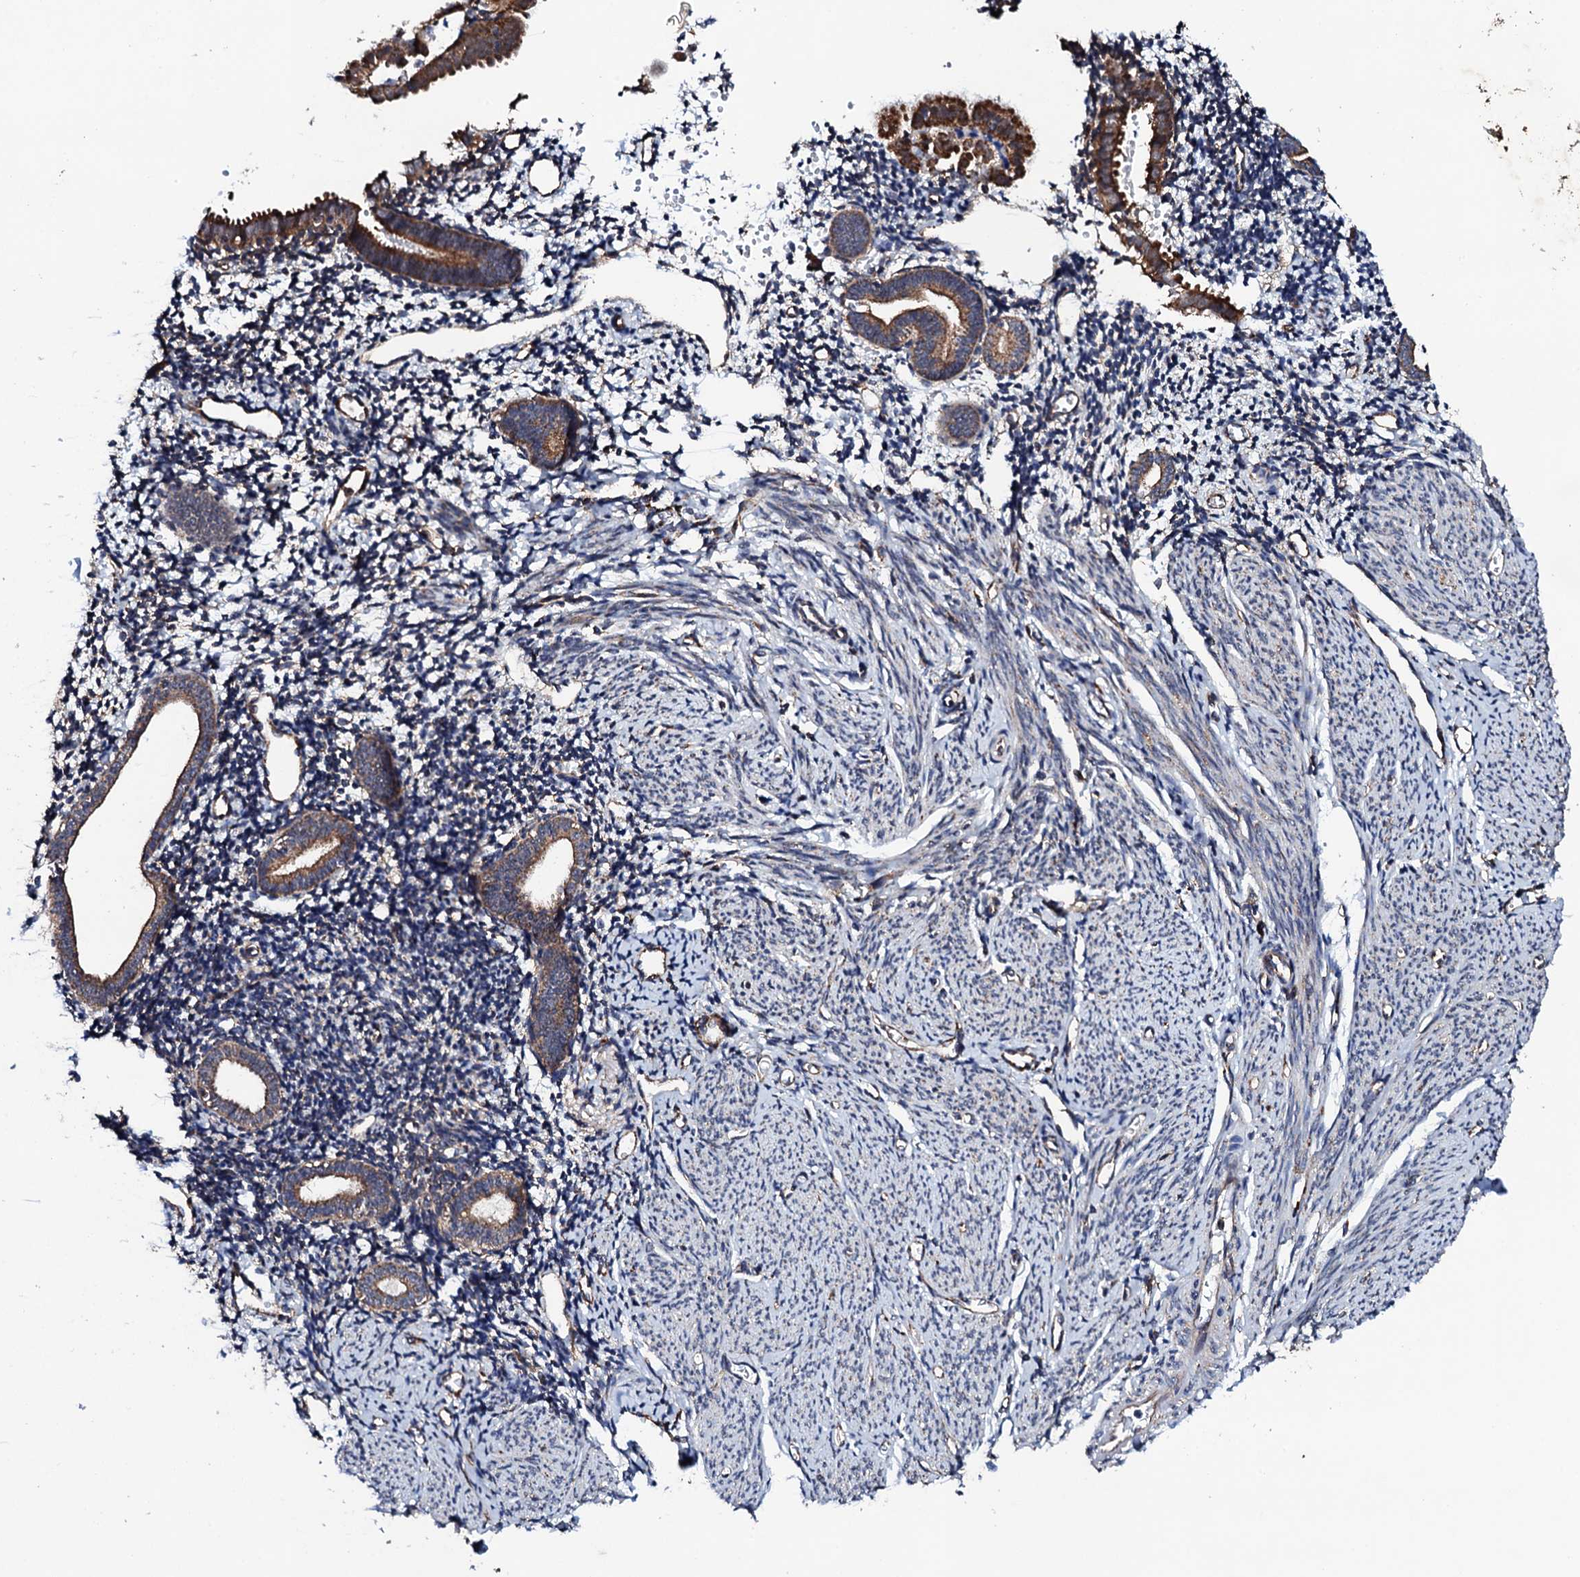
{"staining": {"intensity": "moderate", "quantity": "25%-75%", "location": "cytoplasmic/membranous"}, "tissue": "endometrium", "cell_type": "Cells in endometrial stroma", "image_type": "normal", "snomed": [{"axis": "morphology", "description": "Normal tissue, NOS"}, {"axis": "topography", "description": "Endometrium"}], "caption": "Protein analysis of normal endometrium exhibits moderate cytoplasmic/membranous staining in approximately 25%-75% of cells in endometrial stroma.", "gene": "MTIF3", "patient": {"sex": "female", "age": 56}}